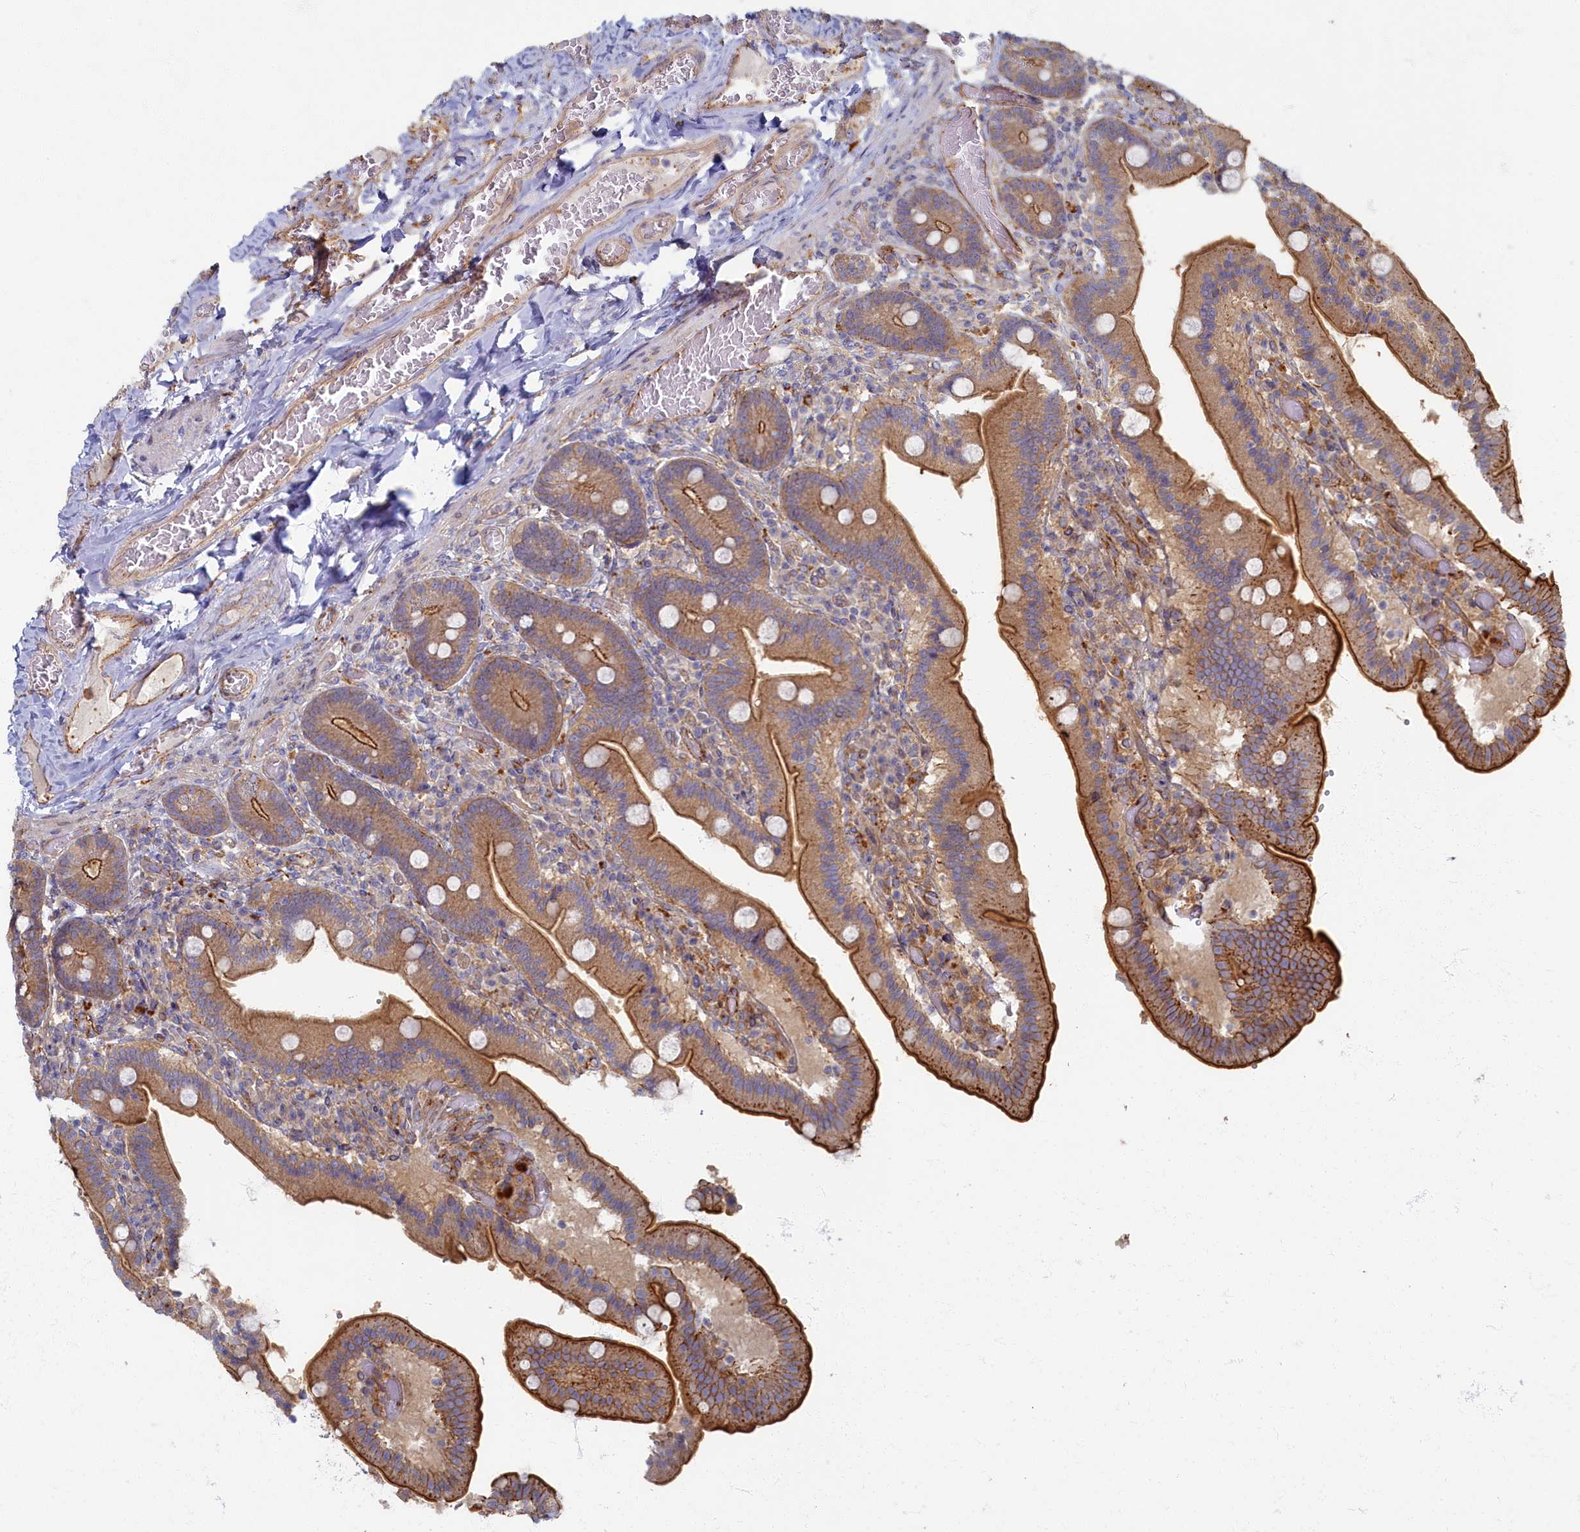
{"staining": {"intensity": "moderate", "quantity": ">75%", "location": "cytoplasmic/membranous"}, "tissue": "duodenum", "cell_type": "Glandular cells", "image_type": "normal", "snomed": [{"axis": "morphology", "description": "Normal tissue, NOS"}, {"axis": "topography", "description": "Duodenum"}], "caption": "IHC micrograph of benign duodenum: human duodenum stained using immunohistochemistry demonstrates medium levels of moderate protein expression localized specifically in the cytoplasmic/membranous of glandular cells, appearing as a cytoplasmic/membranous brown color.", "gene": "PSMG2", "patient": {"sex": "female", "age": 62}}